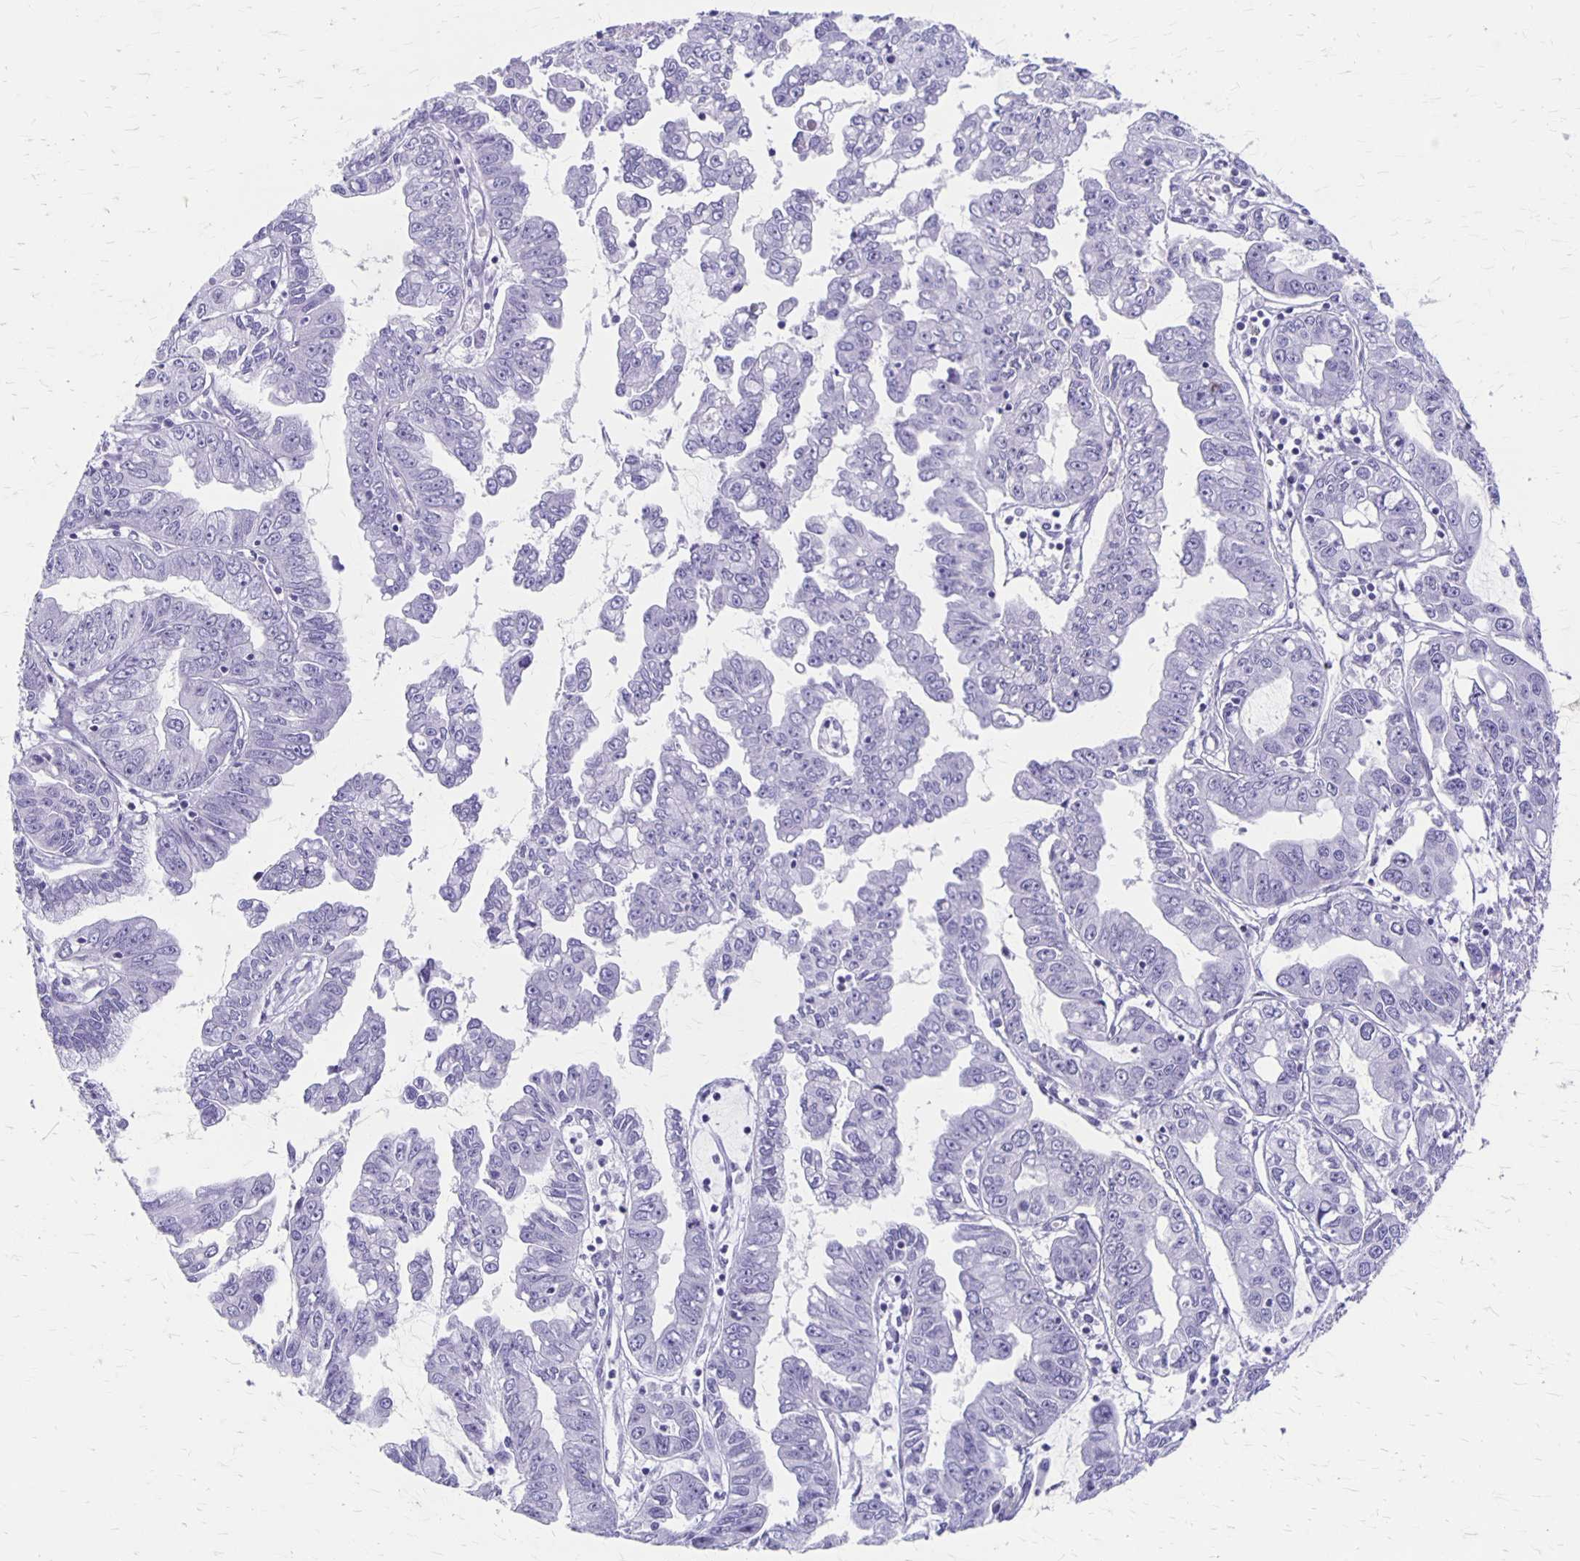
{"staining": {"intensity": "negative", "quantity": "none", "location": "none"}, "tissue": "liver cancer", "cell_type": "Tumor cells", "image_type": "cancer", "snomed": [{"axis": "morphology", "description": "Cholangiocarcinoma"}, {"axis": "topography", "description": "Liver"}], "caption": "Histopathology image shows no significant protein expression in tumor cells of cholangiocarcinoma (liver).", "gene": "MAGEC2", "patient": {"sex": "male", "age": 58}}